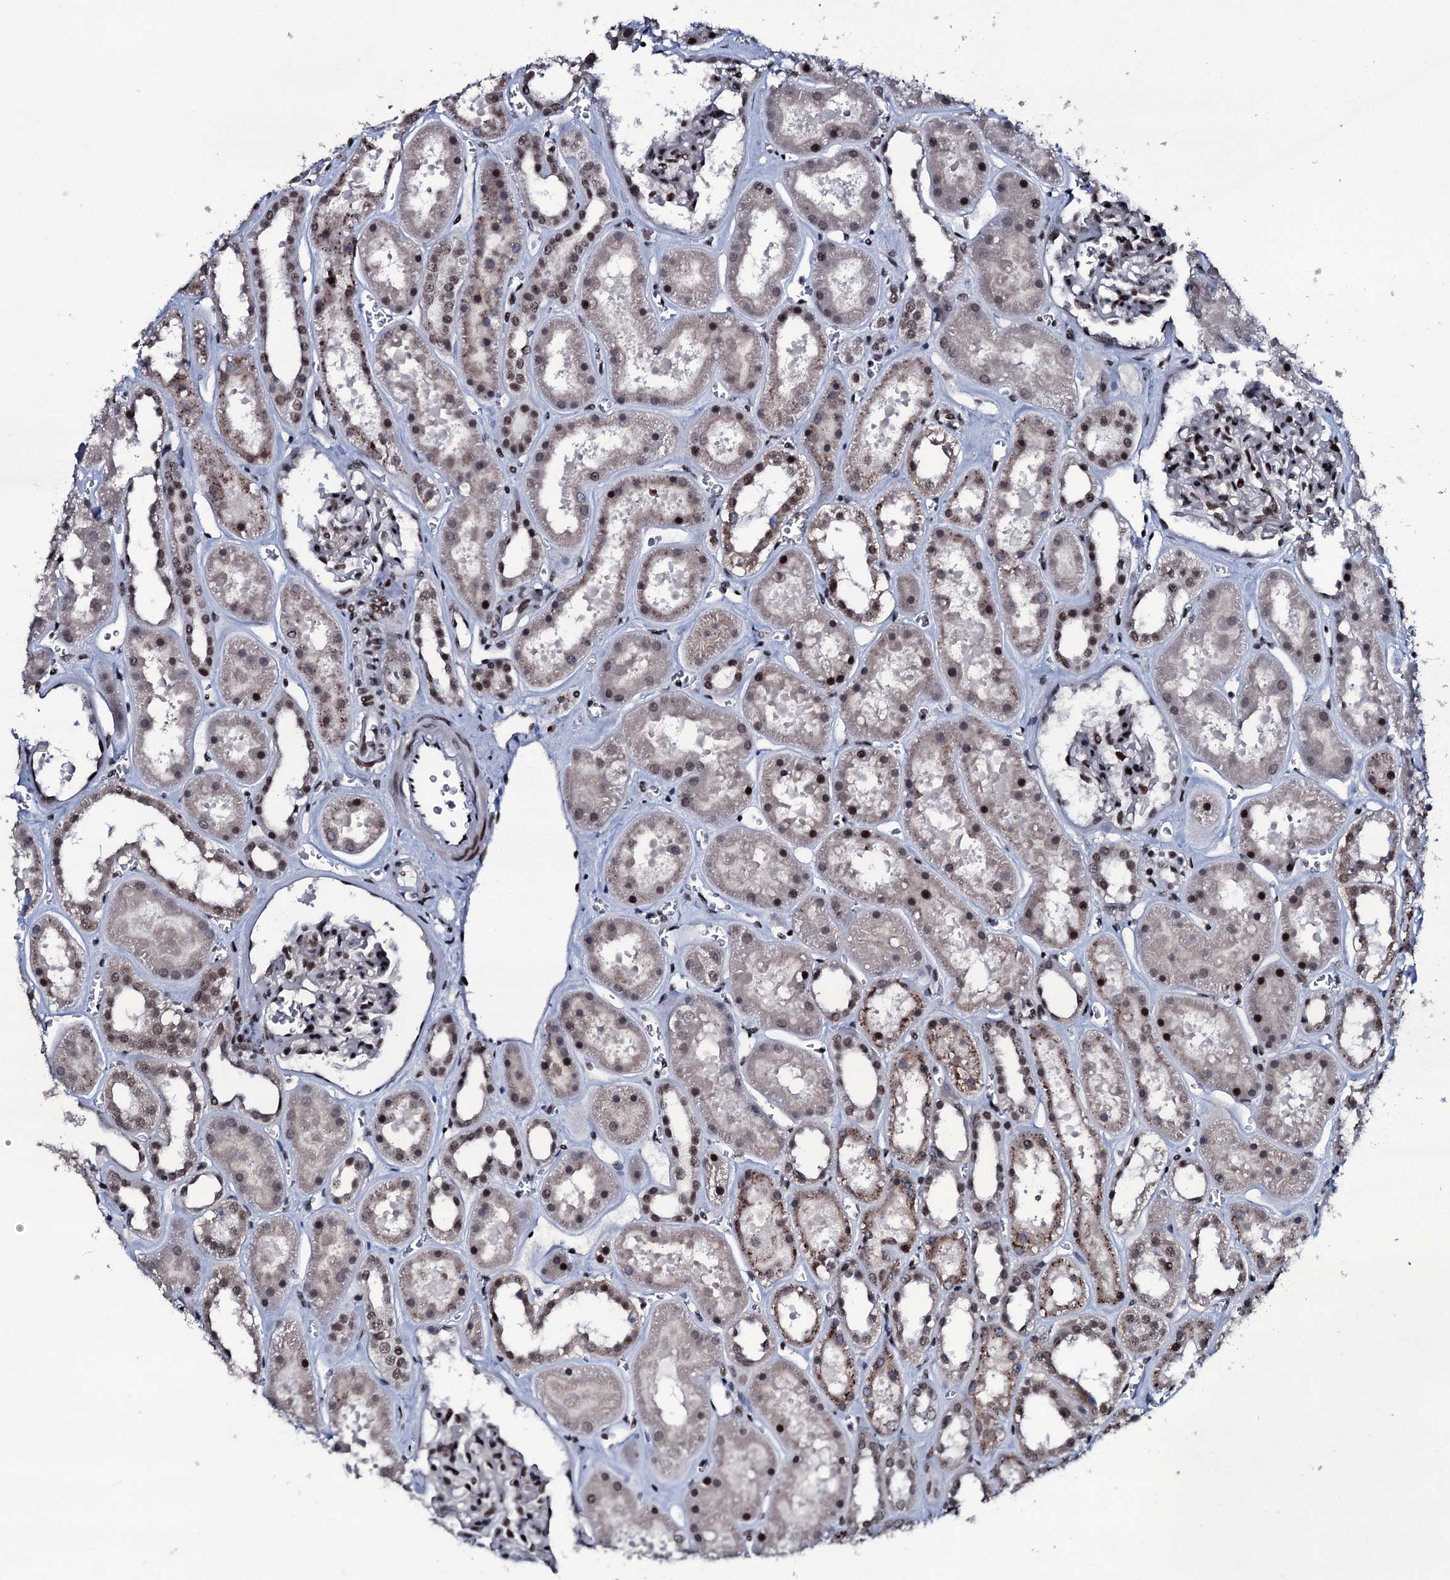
{"staining": {"intensity": "moderate", "quantity": ">75%", "location": "nuclear"}, "tissue": "kidney", "cell_type": "Cells in glomeruli", "image_type": "normal", "snomed": [{"axis": "morphology", "description": "Normal tissue, NOS"}, {"axis": "topography", "description": "Kidney"}], "caption": "Immunohistochemistry of normal kidney reveals medium levels of moderate nuclear expression in approximately >75% of cells in glomeruli. The protein is stained brown, and the nuclei are stained in blue (DAB IHC with brightfield microscopy, high magnification).", "gene": "ZMIZ2", "patient": {"sex": "female", "age": 41}}